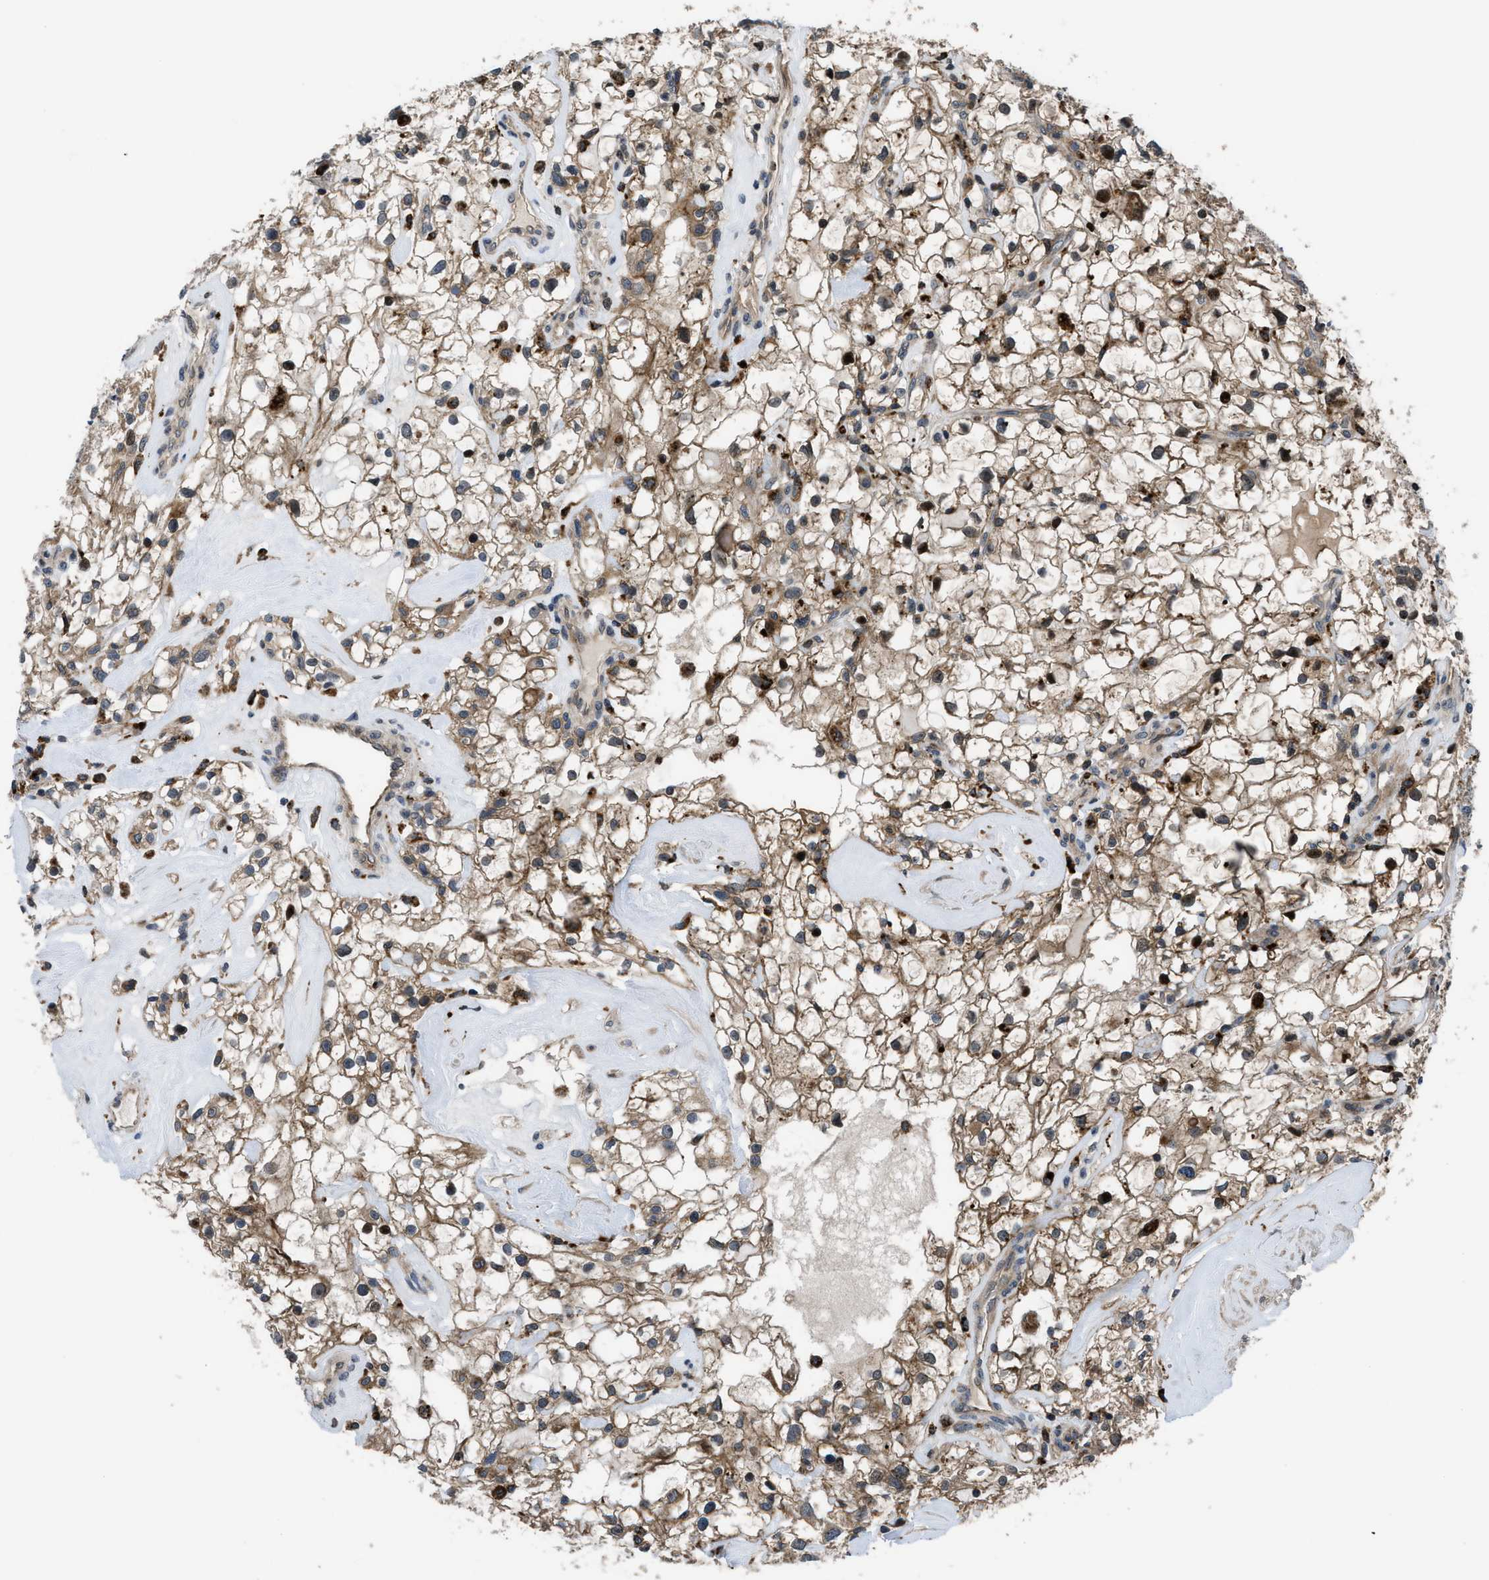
{"staining": {"intensity": "moderate", "quantity": ">75%", "location": "cytoplasmic/membranous"}, "tissue": "renal cancer", "cell_type": "Tumor cells", "image_type": "cancer", "snomed": [{"axis": "morphology", "description": "Adenocarcinoma, NOS"}, {"axis": "topography", "description": "Kidney"}], "caption": "Human adenocarcinoma (renal) stained with a brown dye demonstrates moderate cytoplasmic/membranous positive staining in approximately >75% of tumor cells.", "gene": "CTBS", "patient": {"sex": "female", "age": 60}}